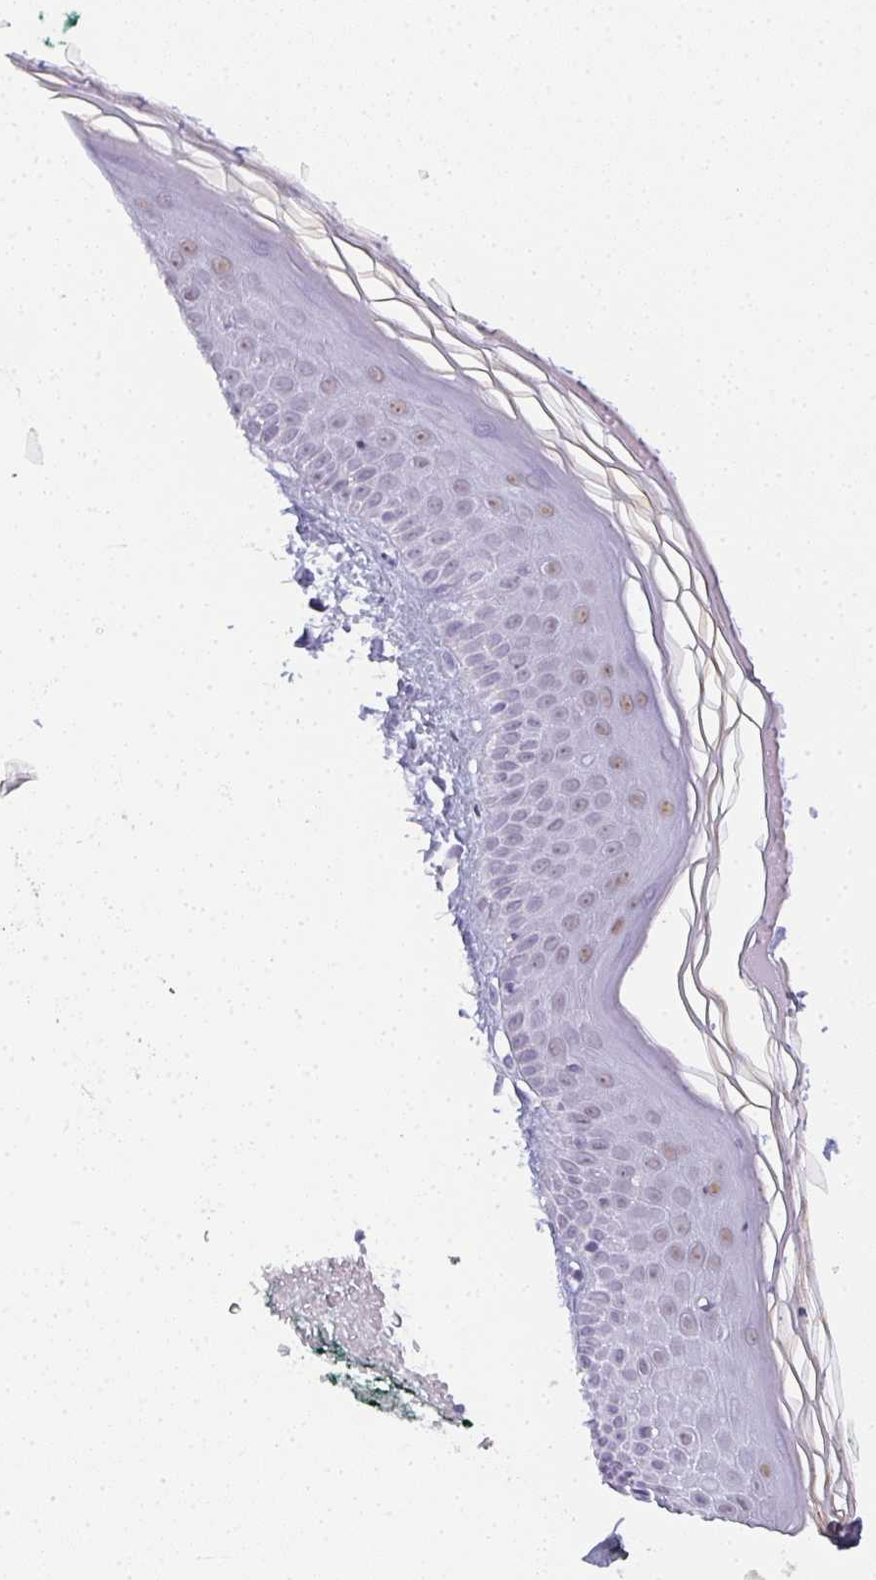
{"staining": {"intensity": "negative", "quantity": "none", "location": "none"}, "tissue": "skin", "cell_type": "Fibroblasts", "image_type": "normal", "snomed": [{"axis": "morphology", "description": "Normal tissue, NOS"}, {"axis": "topography", "description": "Skin"}], "caption": "Immunohistochemical staining of normal human skin displays no significant positivity in fibroblasts.", "gene": "PYCR3", "patient": {"sex": "female", "age": 62}}